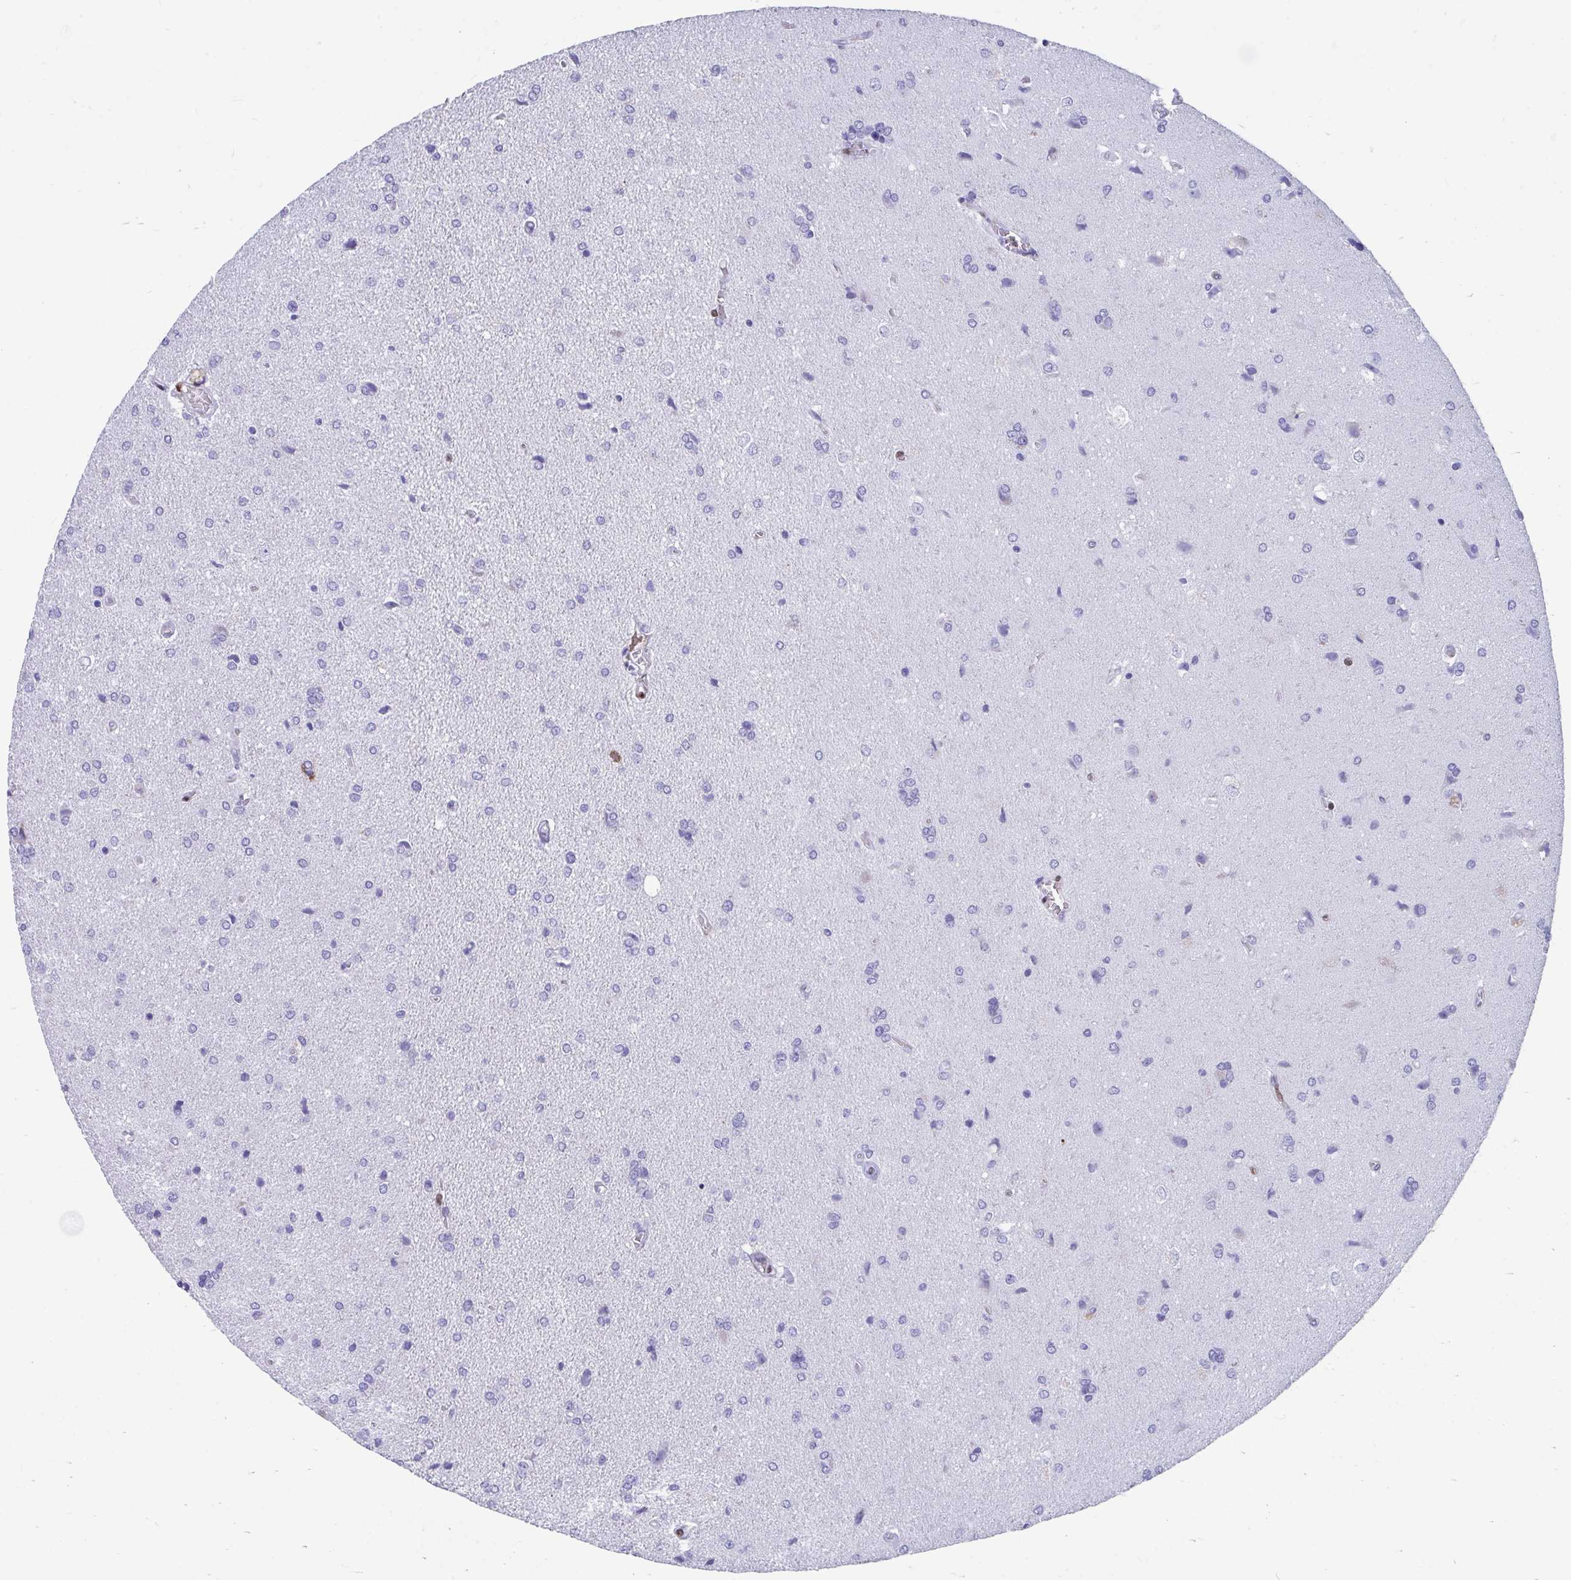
{"staining": {"intensity": "negative", "quantity": "none", "location": "none"}, "tissue": "glioma", "cell_type": "Tumor cells", "image_type": "cancer", "snomed": [{"axis": "morphology", "description": "Glioma, malignant, High grade"}, {"axis": "topography", "description": "Brain"}], "caption": "This is an immunohistochemistry (IHC) photomicrograph of glioma. There is no staining in tumor cells.", "gene": "RBPMS", "patient": {"sex": "male", "age": 68}}